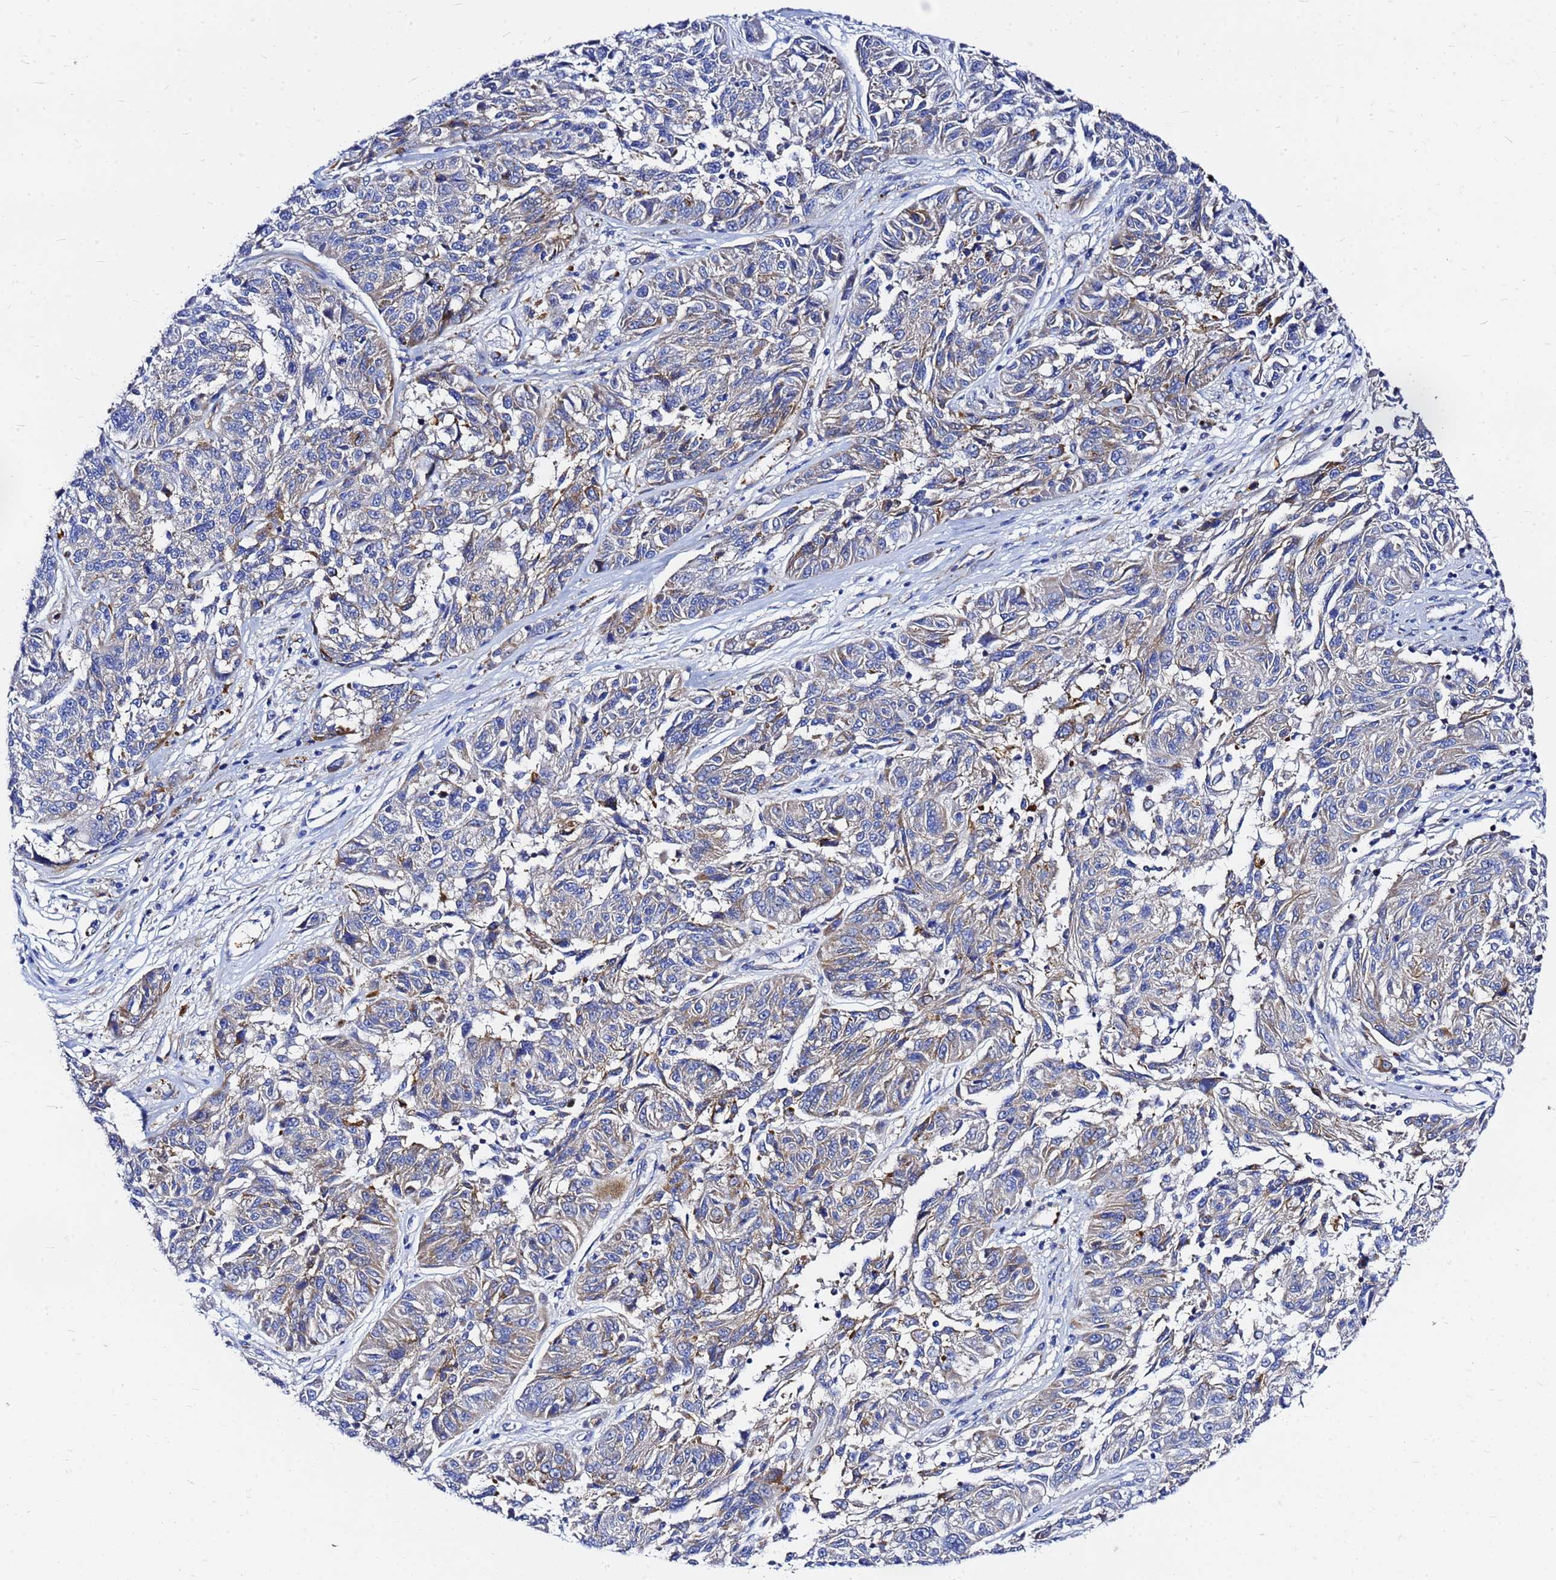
{"staining": {"intensity": "weak", "quantity": "<25%", "location": "cytoplasmic/membranous"}, "tissue": "melanoma", "cell_type": "Tumor cells", "image_type": "cancer", "snomed": [{"axis": "morphology", "description": "Malignant melanoma, NOS"}, {"axis": "topography", "description": "Skin"}], "caption": "IHC micrograph of neoplastic tissue: human malignant melanoma stained with DAB demonstrates no significant protein positivity in tumor cells.", "gene": "TUBA8", "patient": {"sex": "male", "age": 53}}